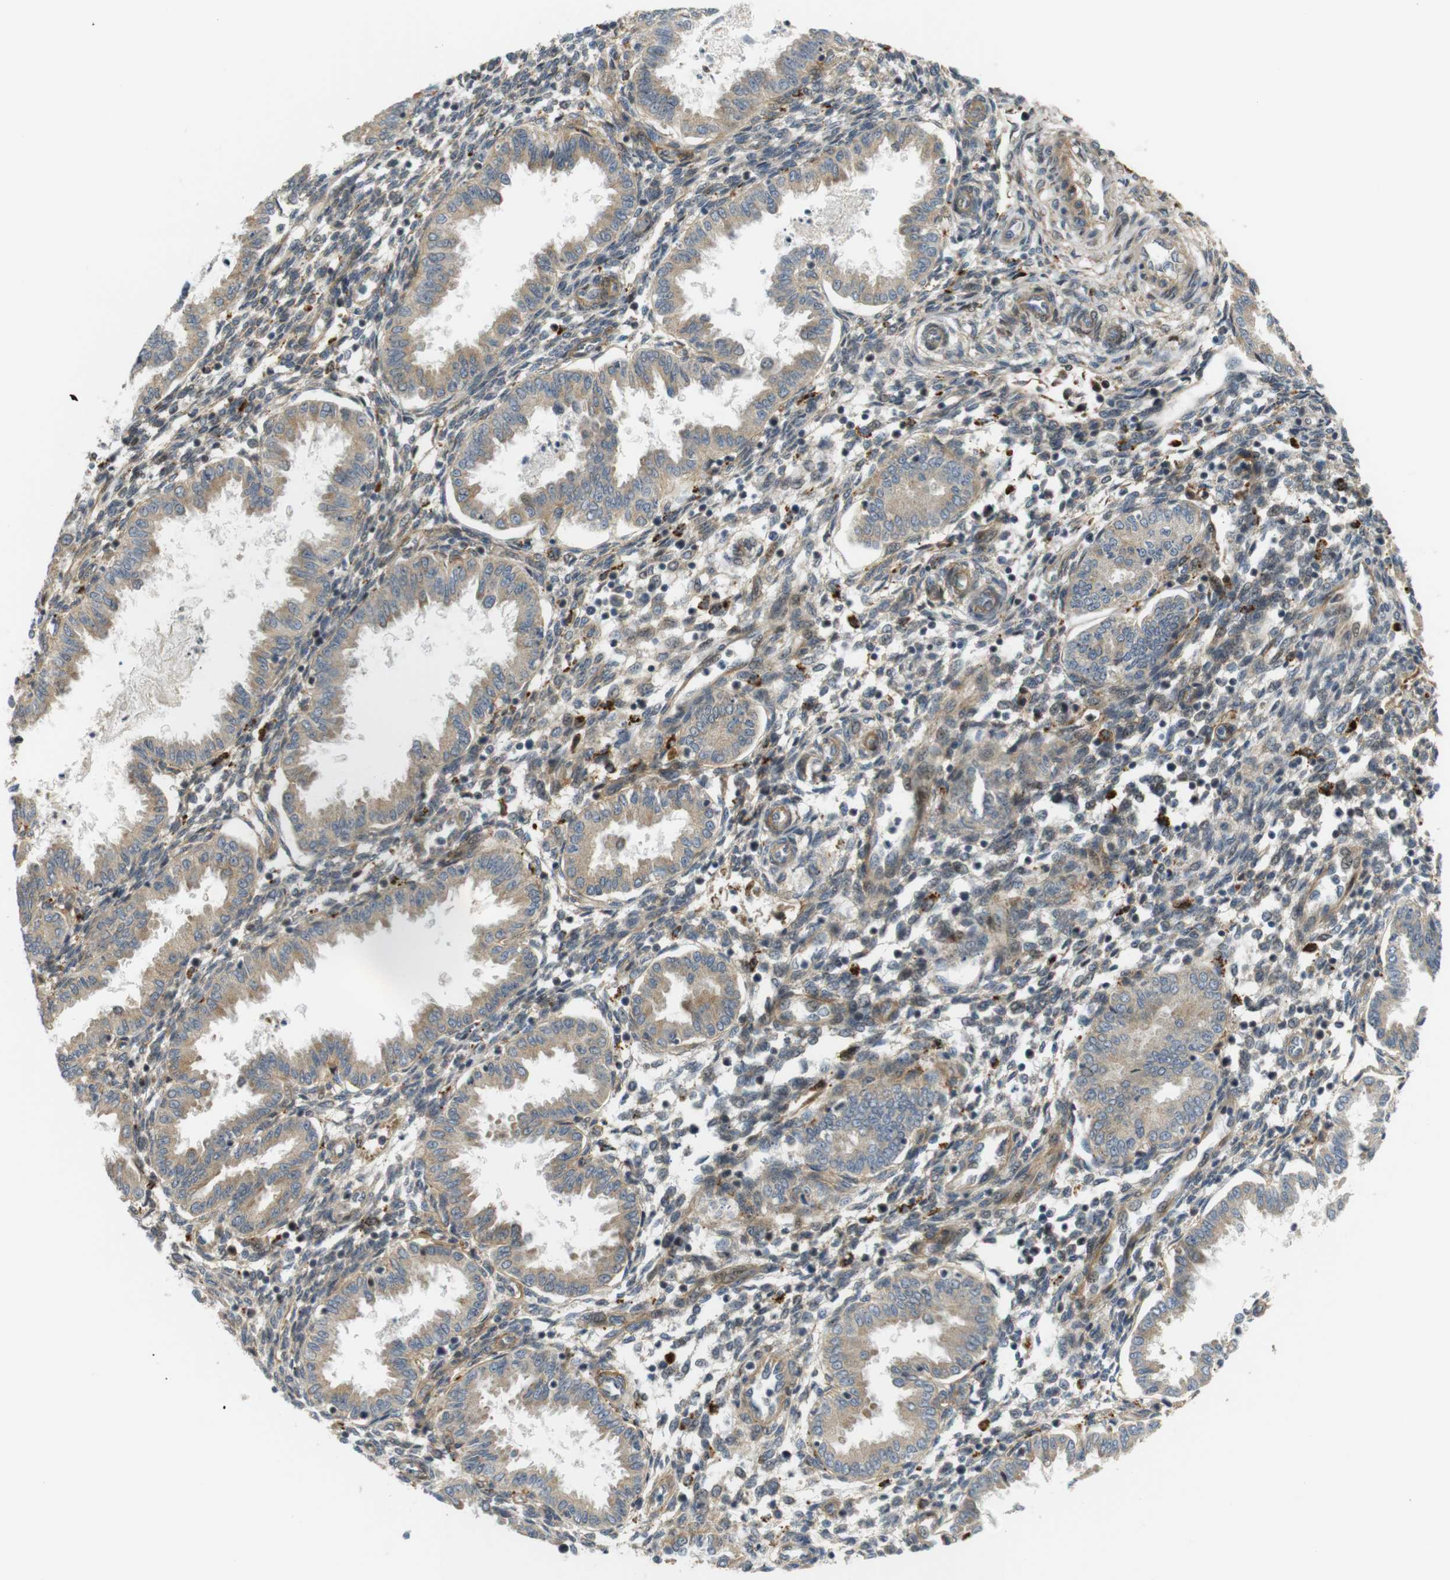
{"staining": {"intensity": "weak", "quantity": "25%-75%", "location": "cytoplasmic/membranous"}, "tissue": "endometrium", "cell_type": "Cells in endometrial stroma", "image_type": "normal", "snomed": [{"axis": "morphology", "description": "Normal tissue, NOS"}, {"axis": "topography", "description": "Endometrium"}], "caption": "This is an image of immunohistochemistry (IHC) staining of normal endometrium, which shows weak staining in the cytoplasmic/membranous of cells in endometrial stroma.", "gene": "TSPAN9", "patient": {"sex": "female", "age": 33}}